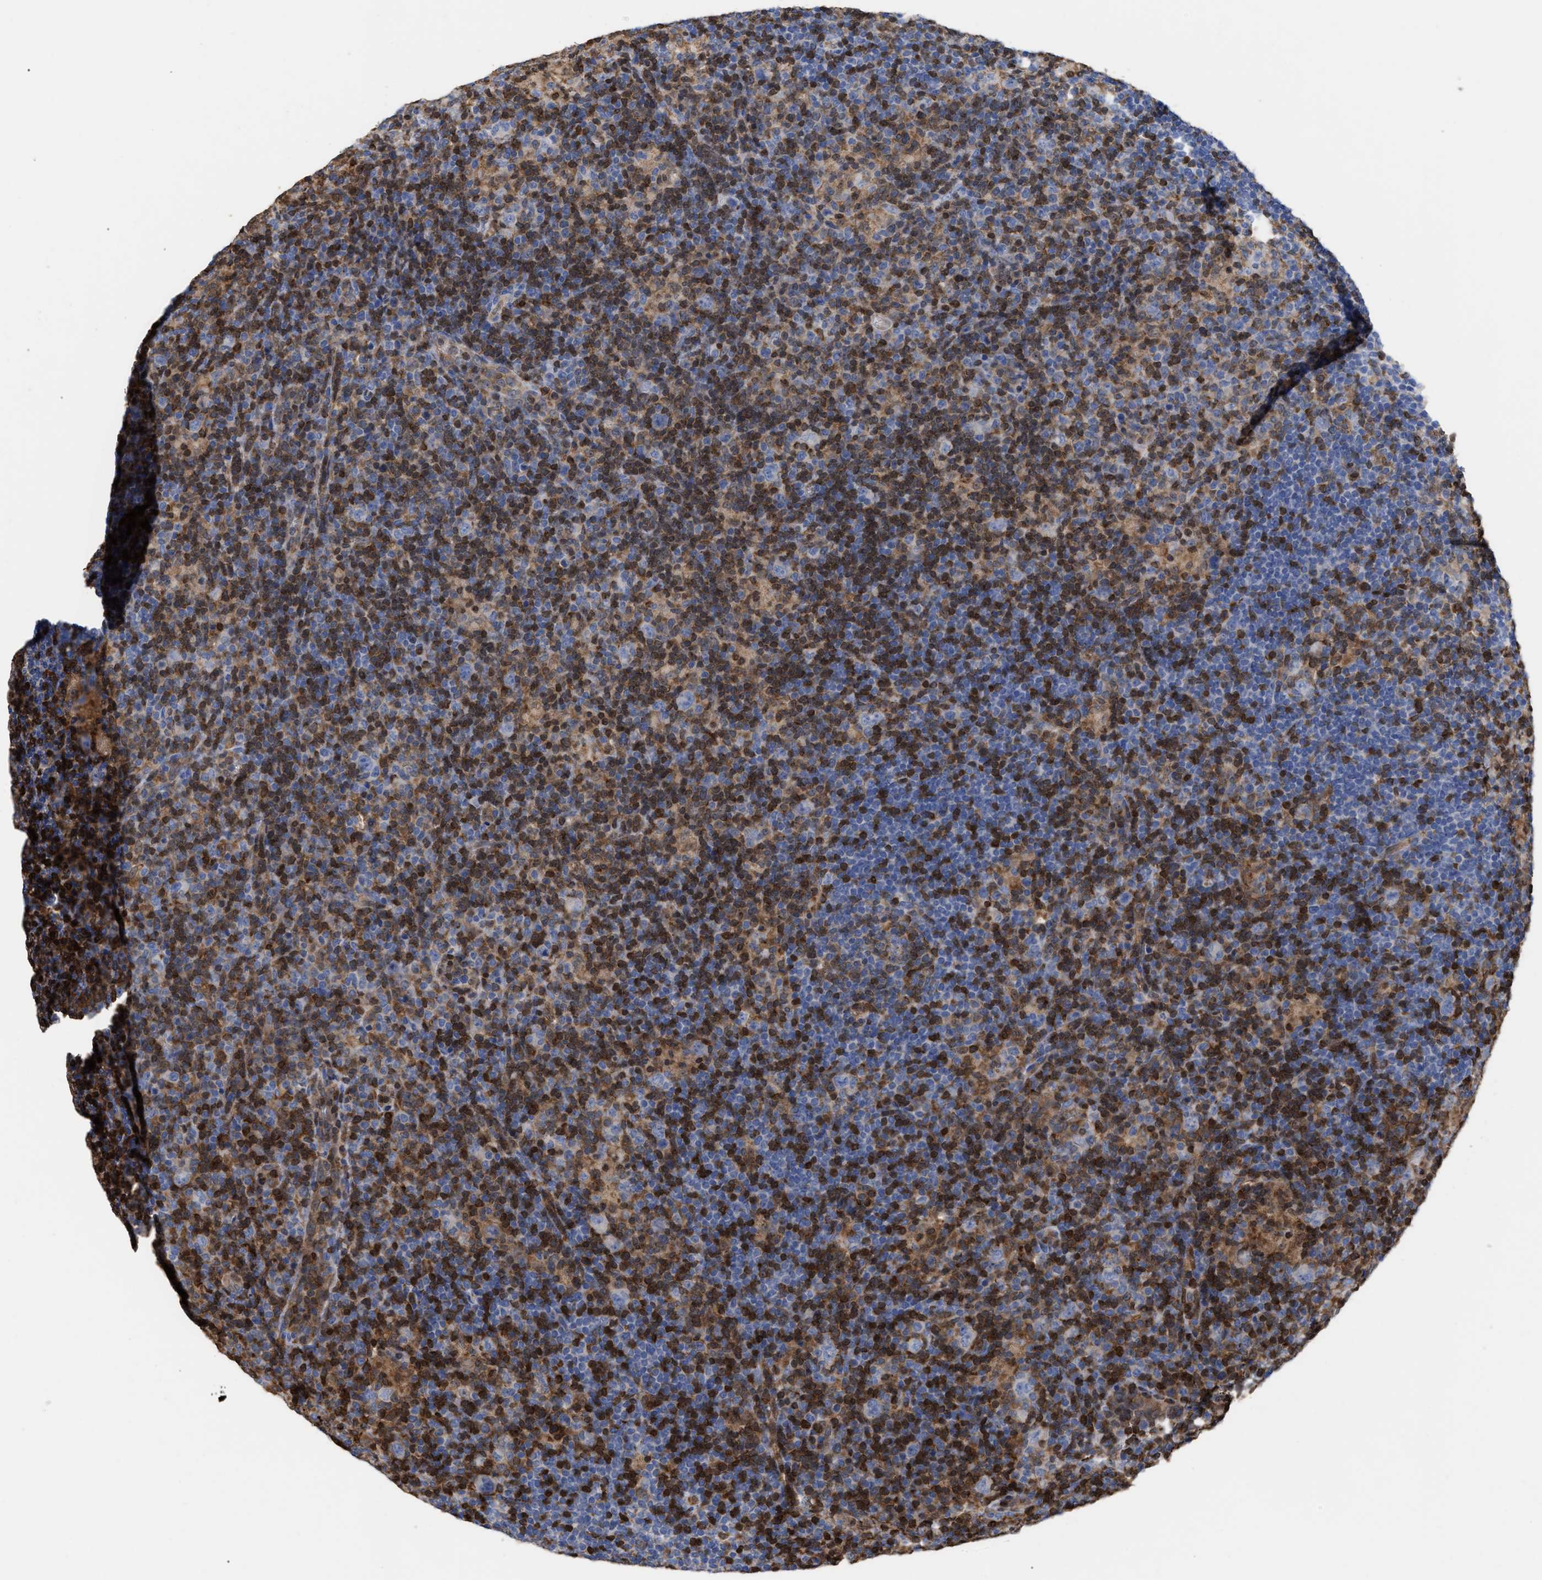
{"staining": {"intensity": "negative", "quantity": "none", "location": "none"}, "tissue": "lymphoma", "cell_type": "Tumor cells", "image_type": "cancer", "snomed": [{"axis": "morphology", "description": "Hodgkin's disease, NOS"}, {"axis": "topography", "description": "Lymph node"}], "caption": "Human Hodgkin's disease stained for a protein using immunohistochemistry (IHC) exhibits no expression in tumor cells.", "gene": "GIMAP4", "patient": {"sex": "female", "age": 57}}